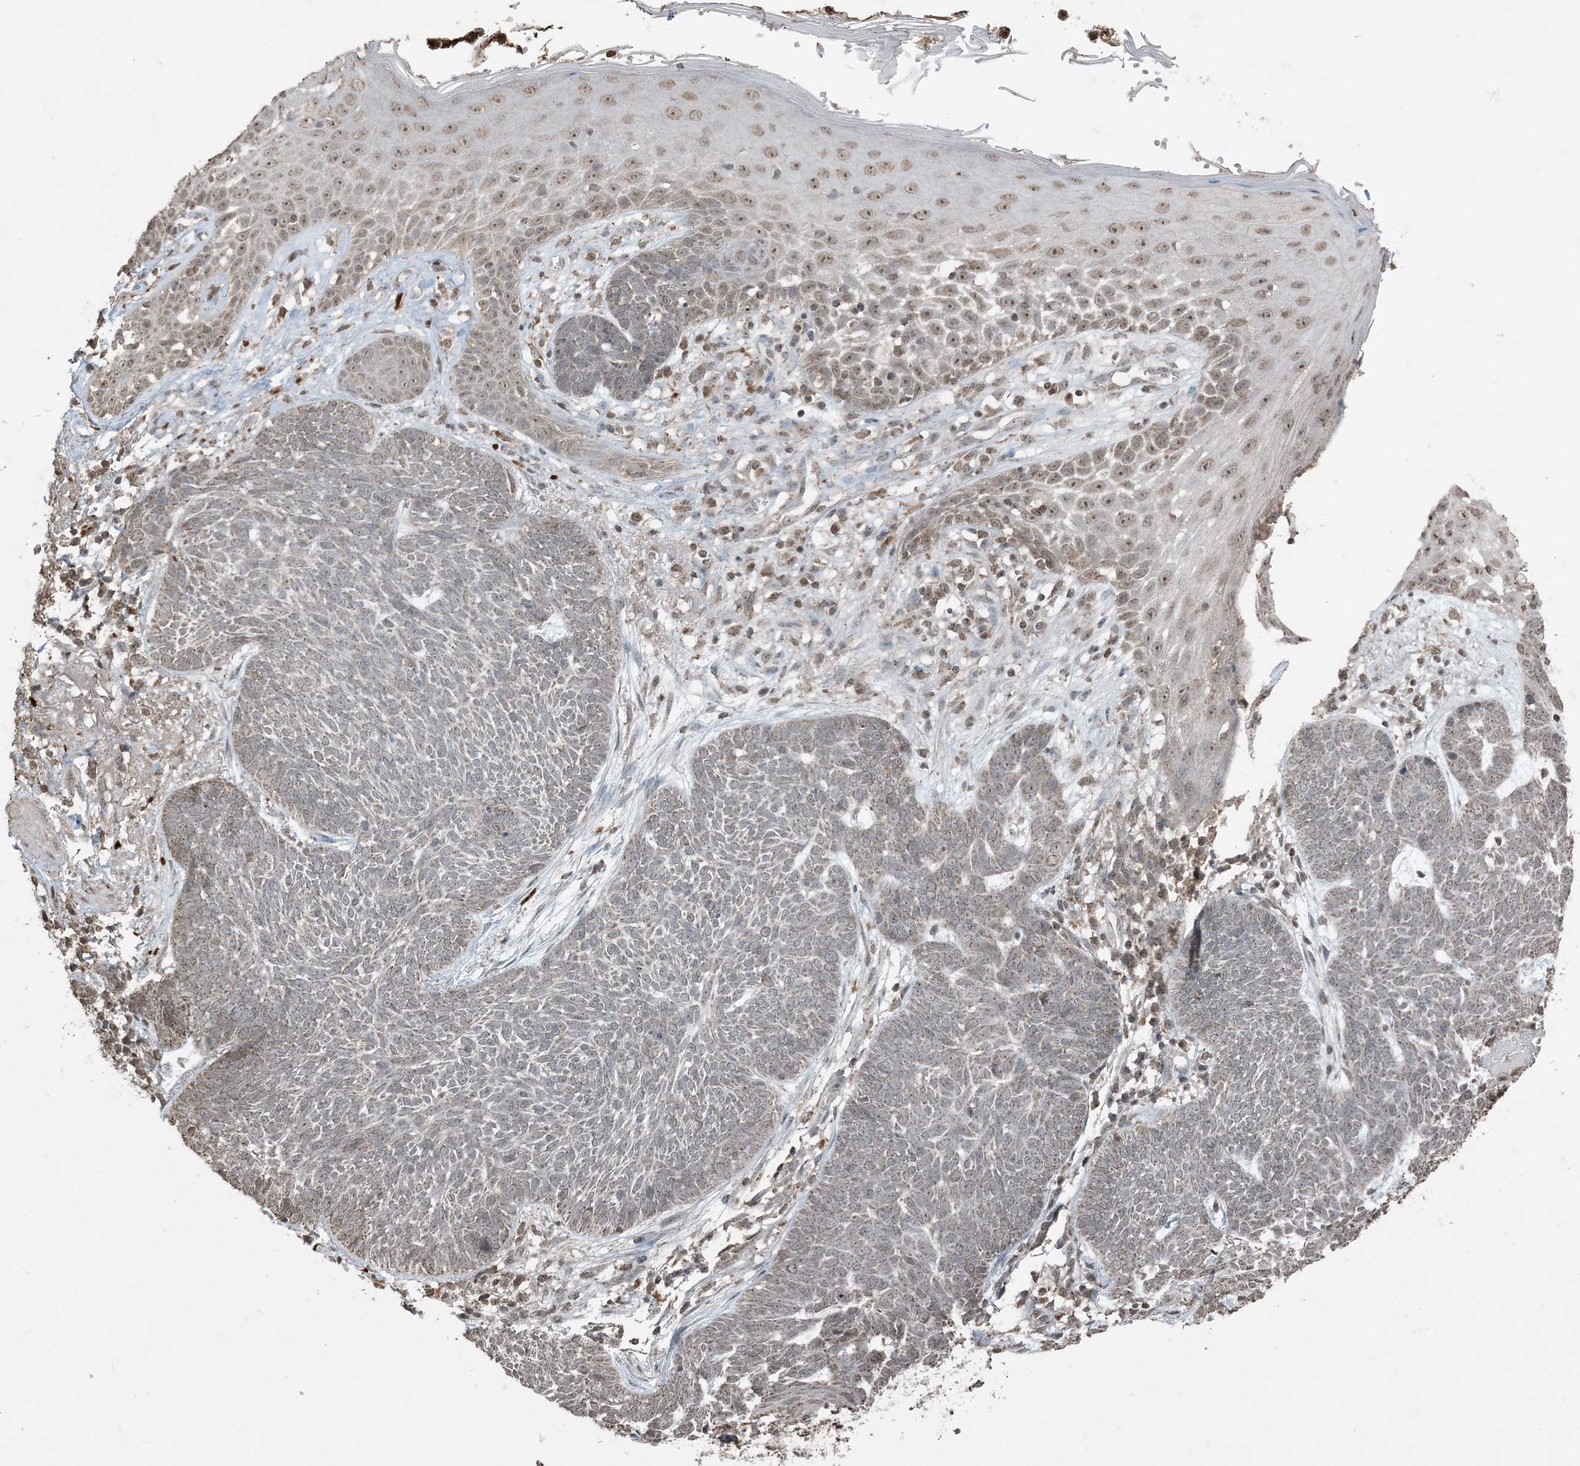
{"staining": {"intensity": "weak", "quantity": "25%-75%", "location": "cytoplasmic/membranous,nuclear"}, "tissue": "skin cancer", "cell_type": "Tumor cells", "image_type": "cancer", "snomed": [{"axis": "morphology", "description": "Normal tissue, NOS"}, {"axis": "morphology", "description": "Basal cell carcinoma"}, {"axis": "topography", "description": "Skin"}], "caption": "Weak cytoplasmic/membranous and nuclear positivity is appreciated in approximately 25%-75% of tumor cells in skin cancer.", "gene": "GNL1", "patient": {"sex": "male", "age": 64}}